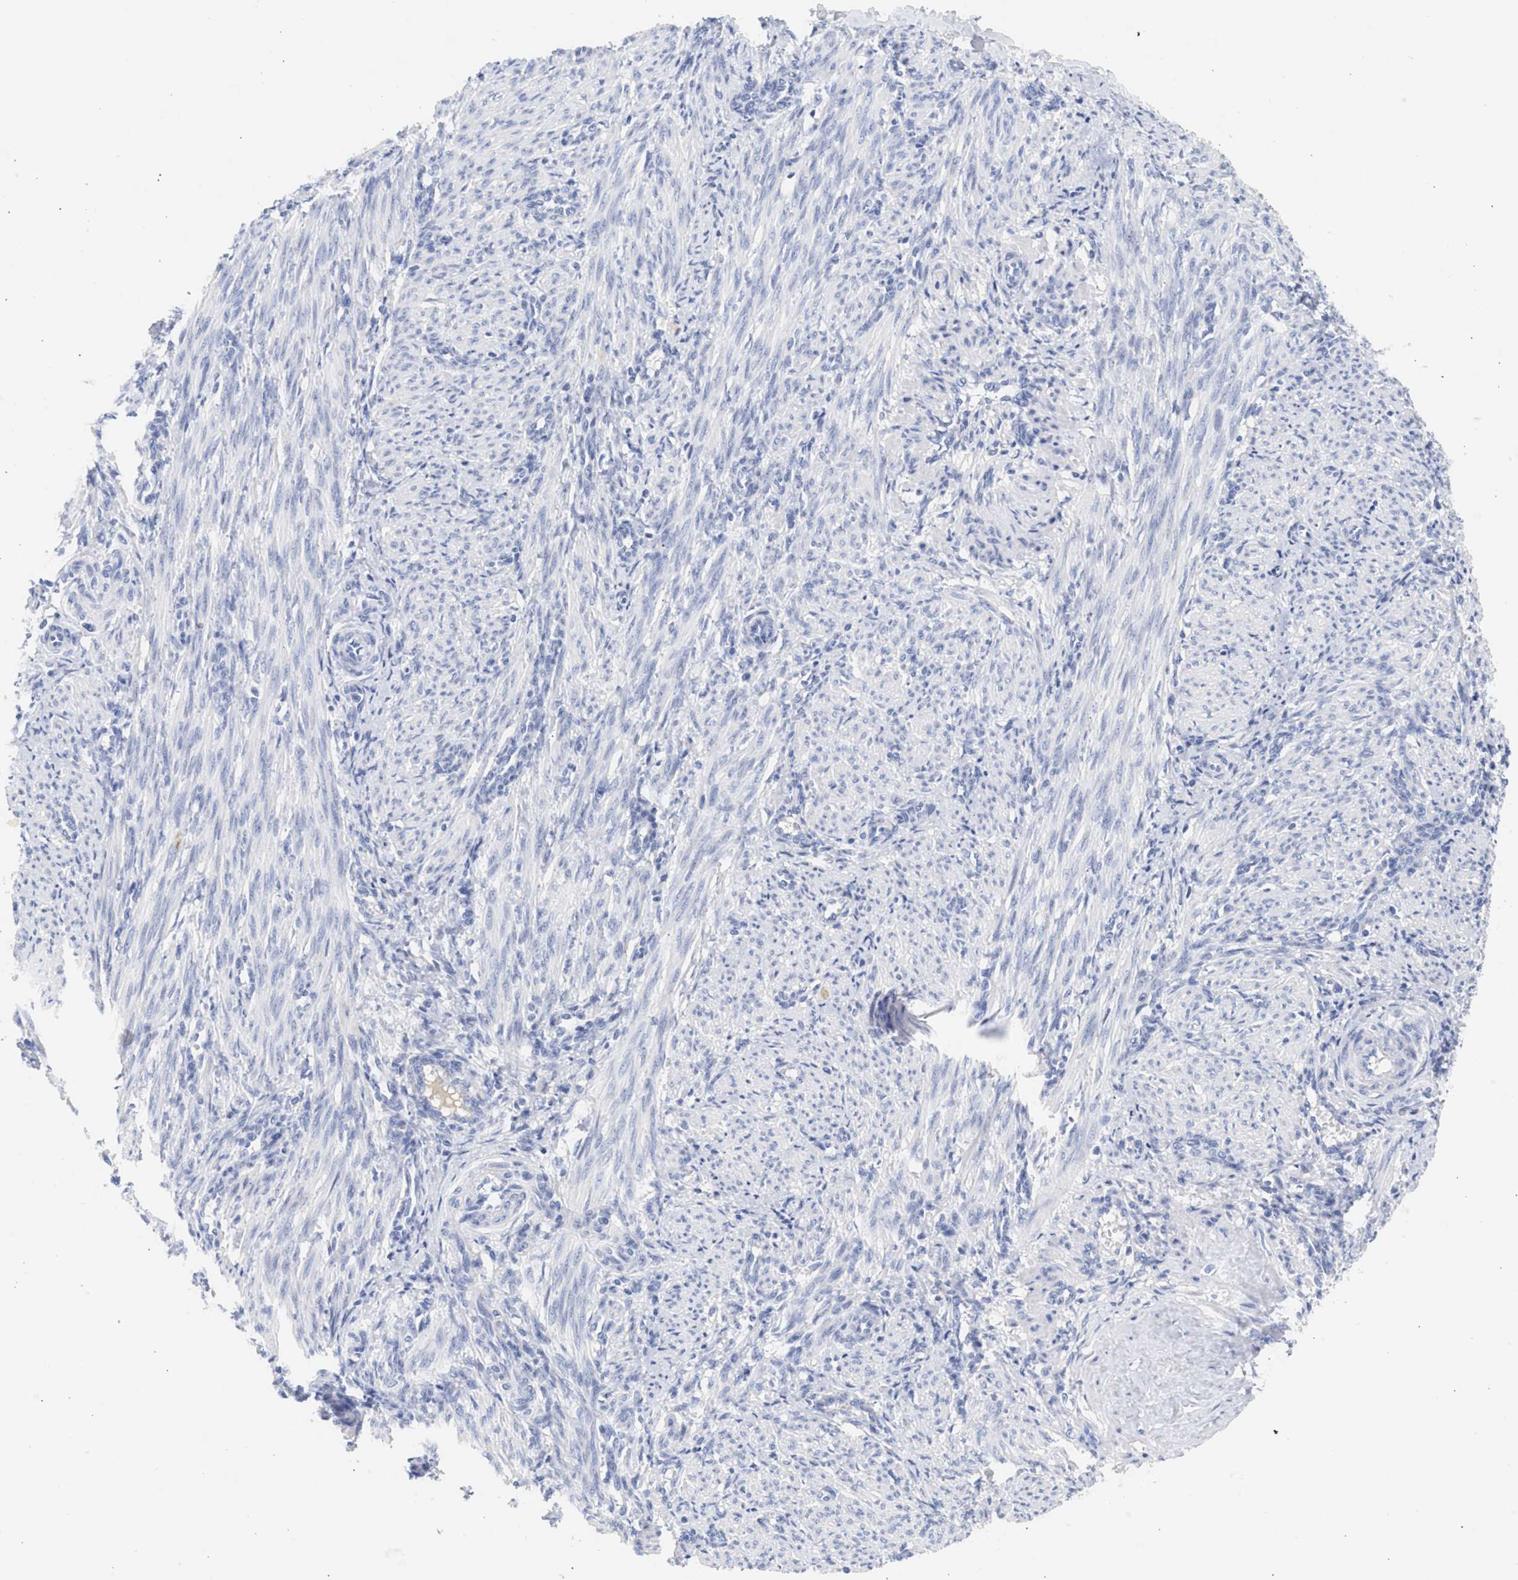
{"staining": {"intensity": "weak", "quantity": "<25%", "location": "cytoplasmic/membranous"}, "tissue": "smooth muscle", "cell_type": "Smooth muscle cells", "image_type": "normal", "snomed": [{"axis": "morphology", "description": "Normal tissue, NOS"}, {"axis": "topography", "description": "Endometrium"}], "caption": "The micrograph demonstrates no significant positivity in smooth muscle cells of smooth muscle.", "gene": "SPATA3", "patient": {"sex": "female", "age": 33}}